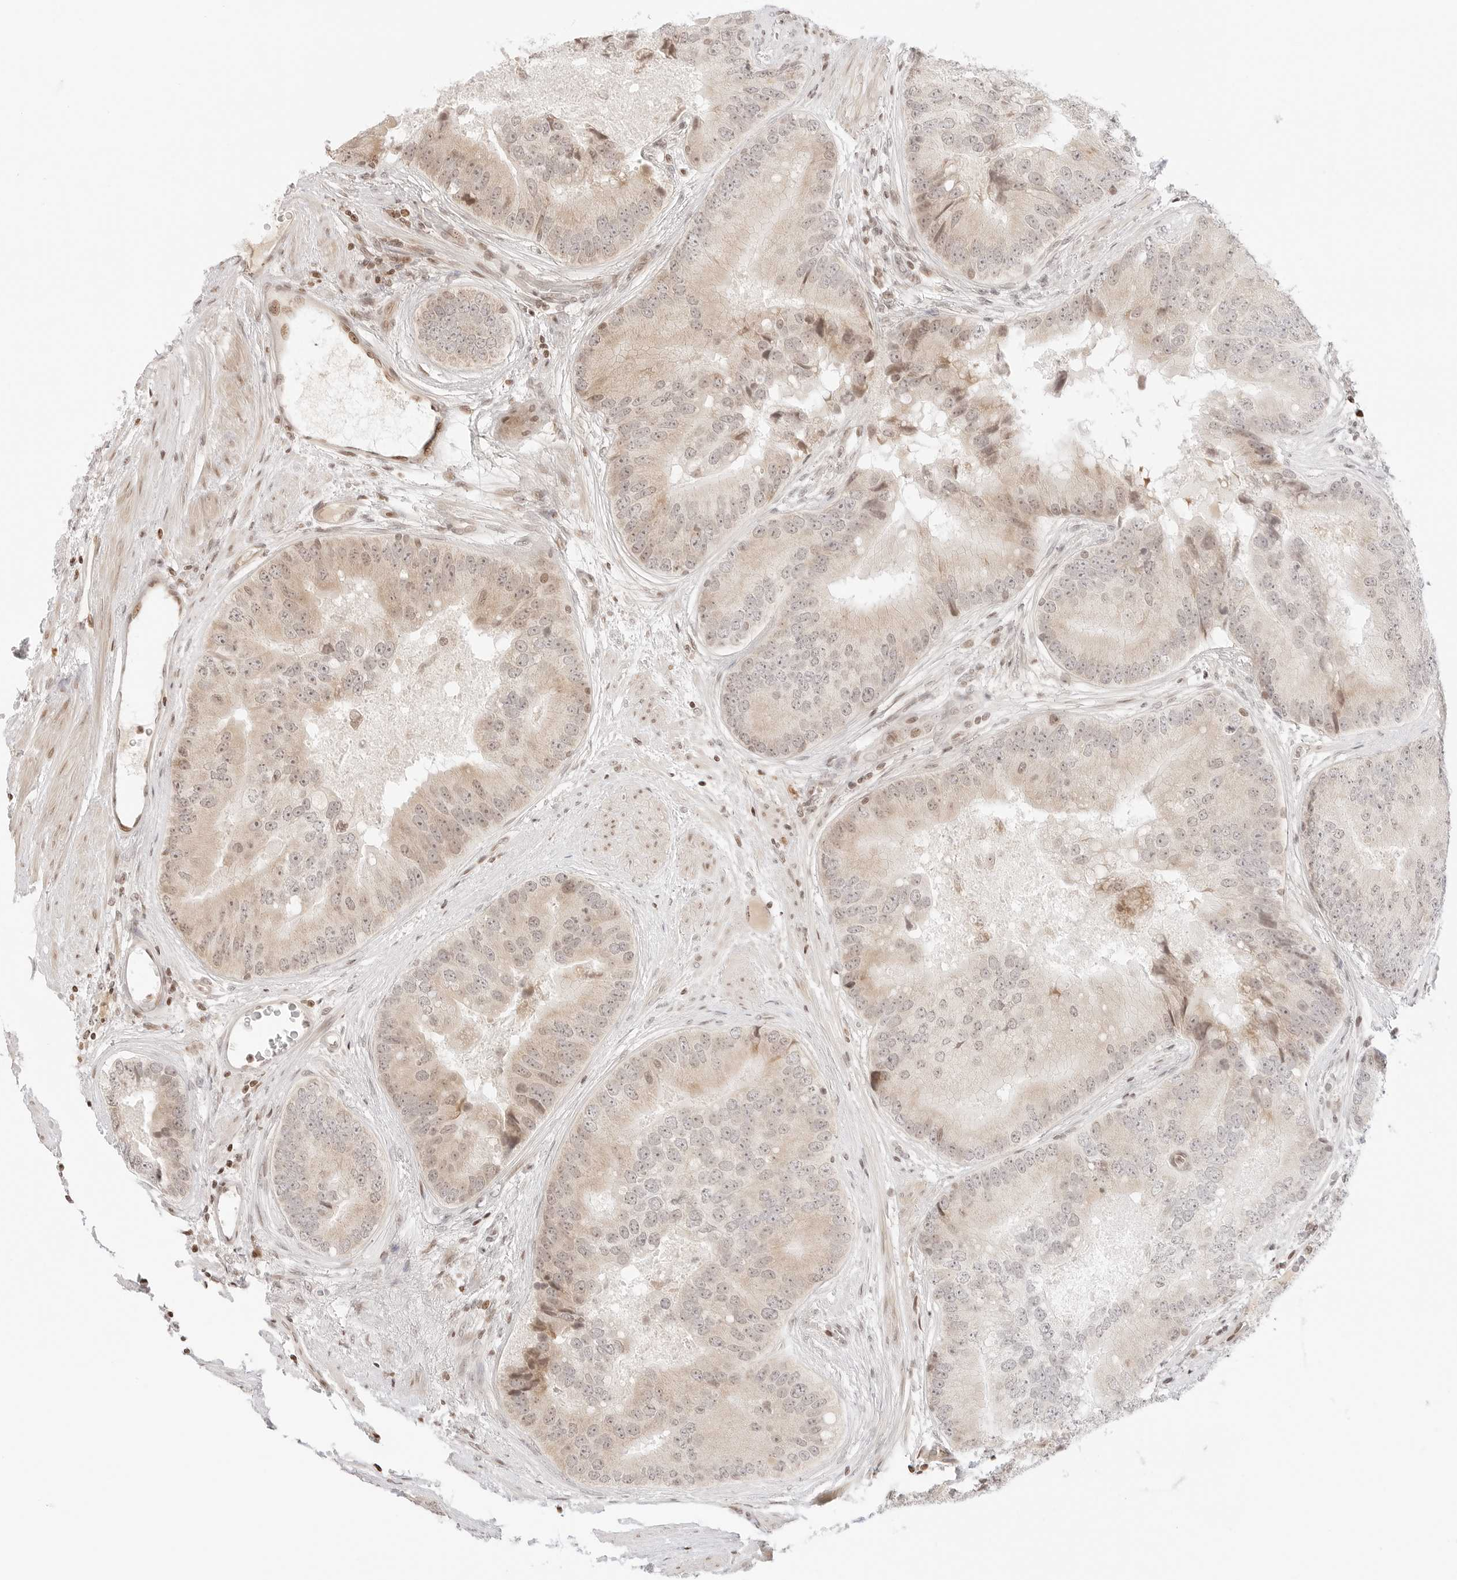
{"staining": {"intensity": "weak", "quantity": ">75%", "location": "cytoplasmic/membranous,nuclear"}, "tissue": "prostate cancer", "cell_type": "Tumor cells", "image_type": "cancer", "snomed": [{"axis": "morphology", "description": "Adenocarcinoma, High grade"}, {"axis": "topography", "description": "Prostate"}], "caption": "Weak cytoplasmic/membranous and nuclear protein positivity is seen in about >75% of tumor cells in prostate cancer (adenocarcinoma (high-grade)).", "gene": "RPS6KL1", "patient": {"sex": "male", "age": 70}}